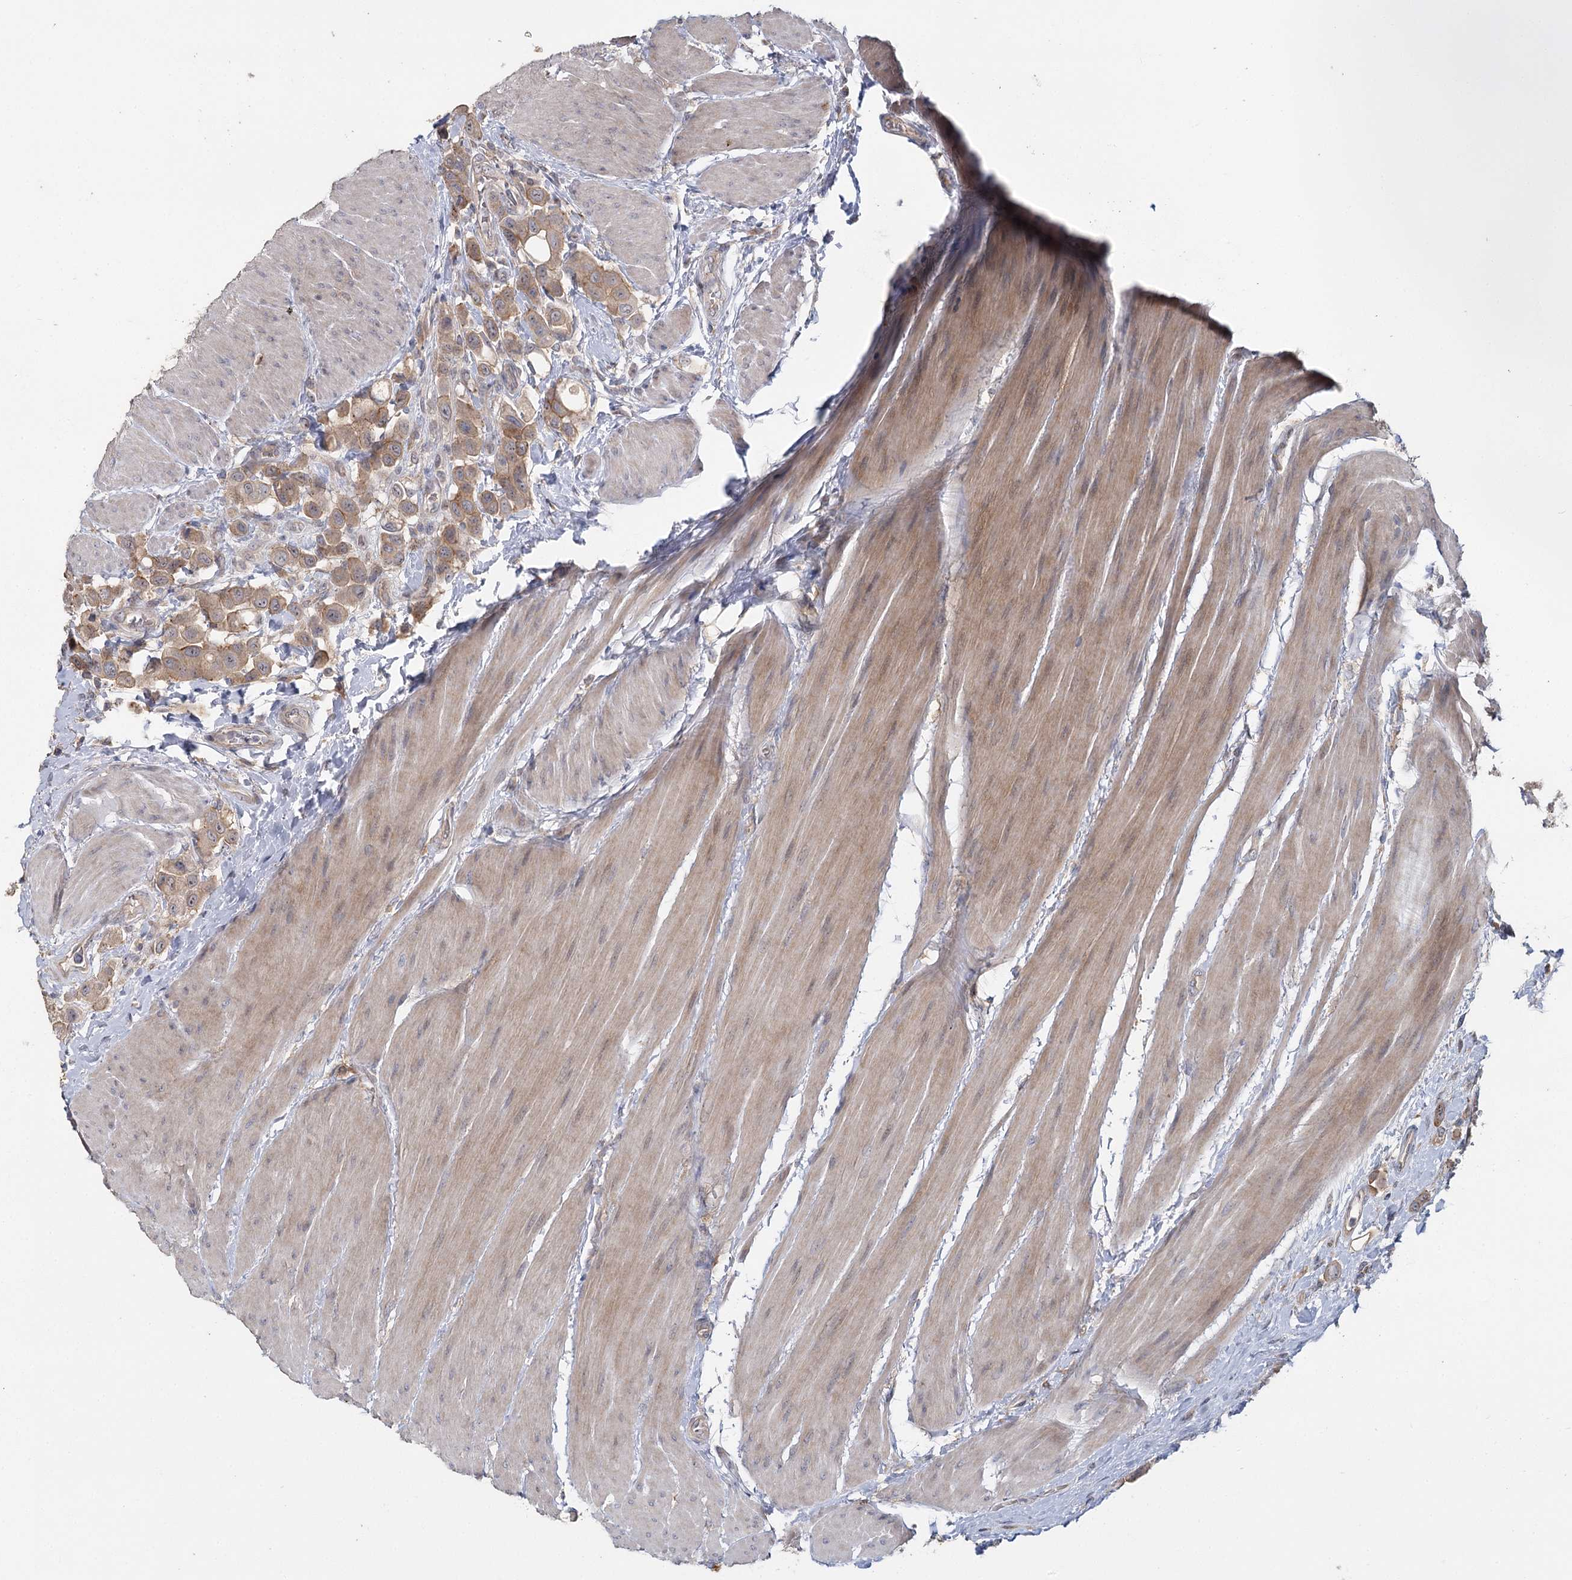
{"staining": {"intensity": "weak", "quantity": ">75%", "location": "cytoplasmic/membranous"}, "tissue": "urothelial cancer", "cell_type": "Tumor cells", "image_type": "cancer", "snomed": [{"axis": "morphology", "description": "Urothelial carcinoma, High grade"}, {"axis": "topography", "description": "Urinary bladder"}], "caption": "Weak cytoplasmic/membranous expression is seen in approximately >75% of tumor cells in high-grade urothelial carcinoma. Immunohistochemistry (ihc) stains the protein in brown and the nuclei are stained blue.", "gene": "ANGPTL5", "patient": {"sex": "male", "age": 50}}